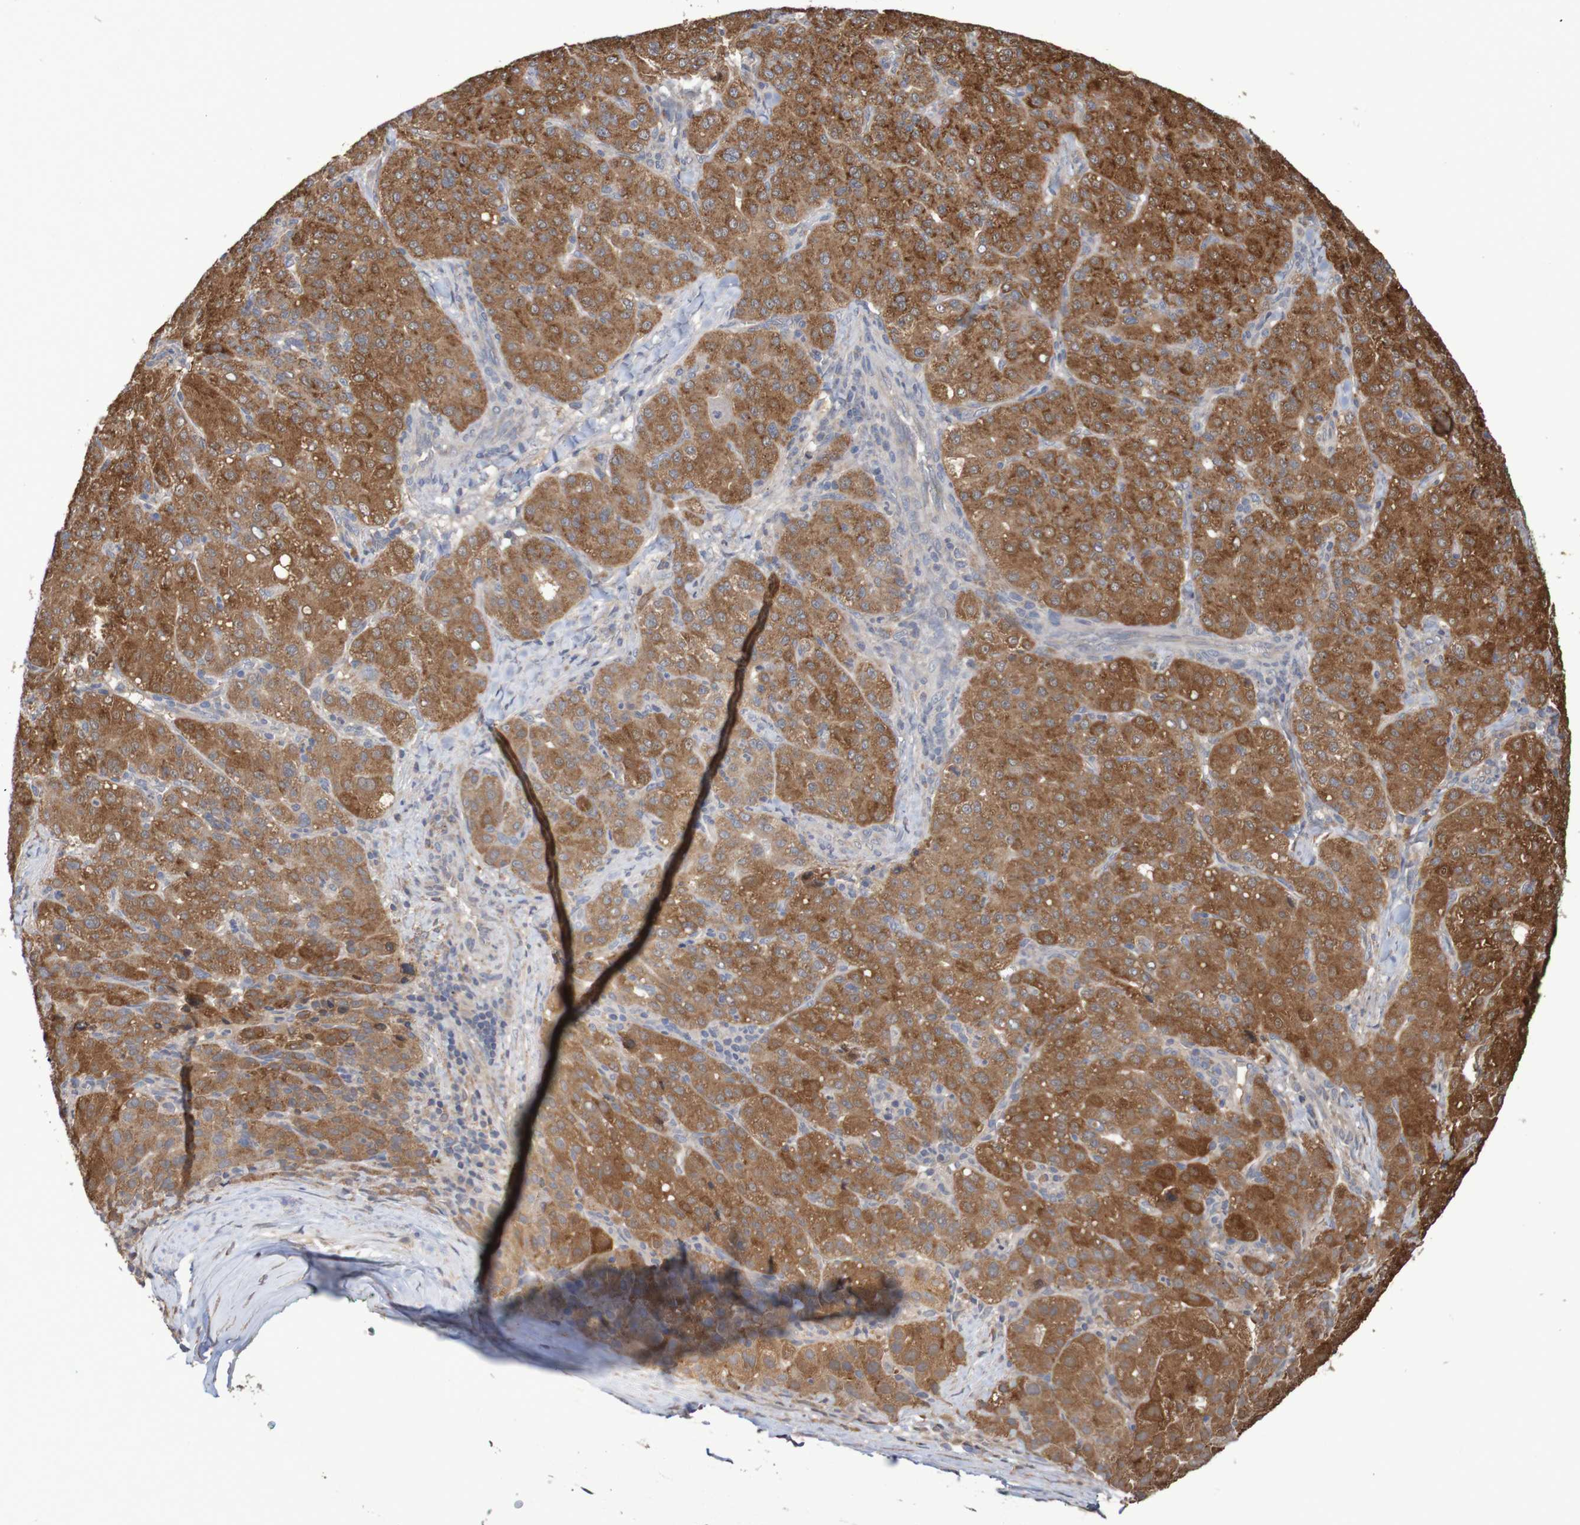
{"staining": {"intensity": "moderate", "quantity": ">75%", "location": "cytoplasmic/membranous"}, "tissue": "liver cancer", "cell_type": "Tumor cells", "image_type": "cancer", "snomed": [{"axis": "morphology", "description": "Carcinoma, Hepatocellular, NOS"}, {"axis": "topography", "description": "Liver"}], "caption": "A brown stain shows moderate cytoplasmic/membranous staining of a protein in human liver hepatocellular carcinoma tumor cells. The staining was performed using DAB (3,3'-diaminobenzidine), with brown indicating positive protein expression. Nuclei are stained blue with hematoxylin.", "gene": "PHYH", "patient": {"sex": "male", "age": 65}}